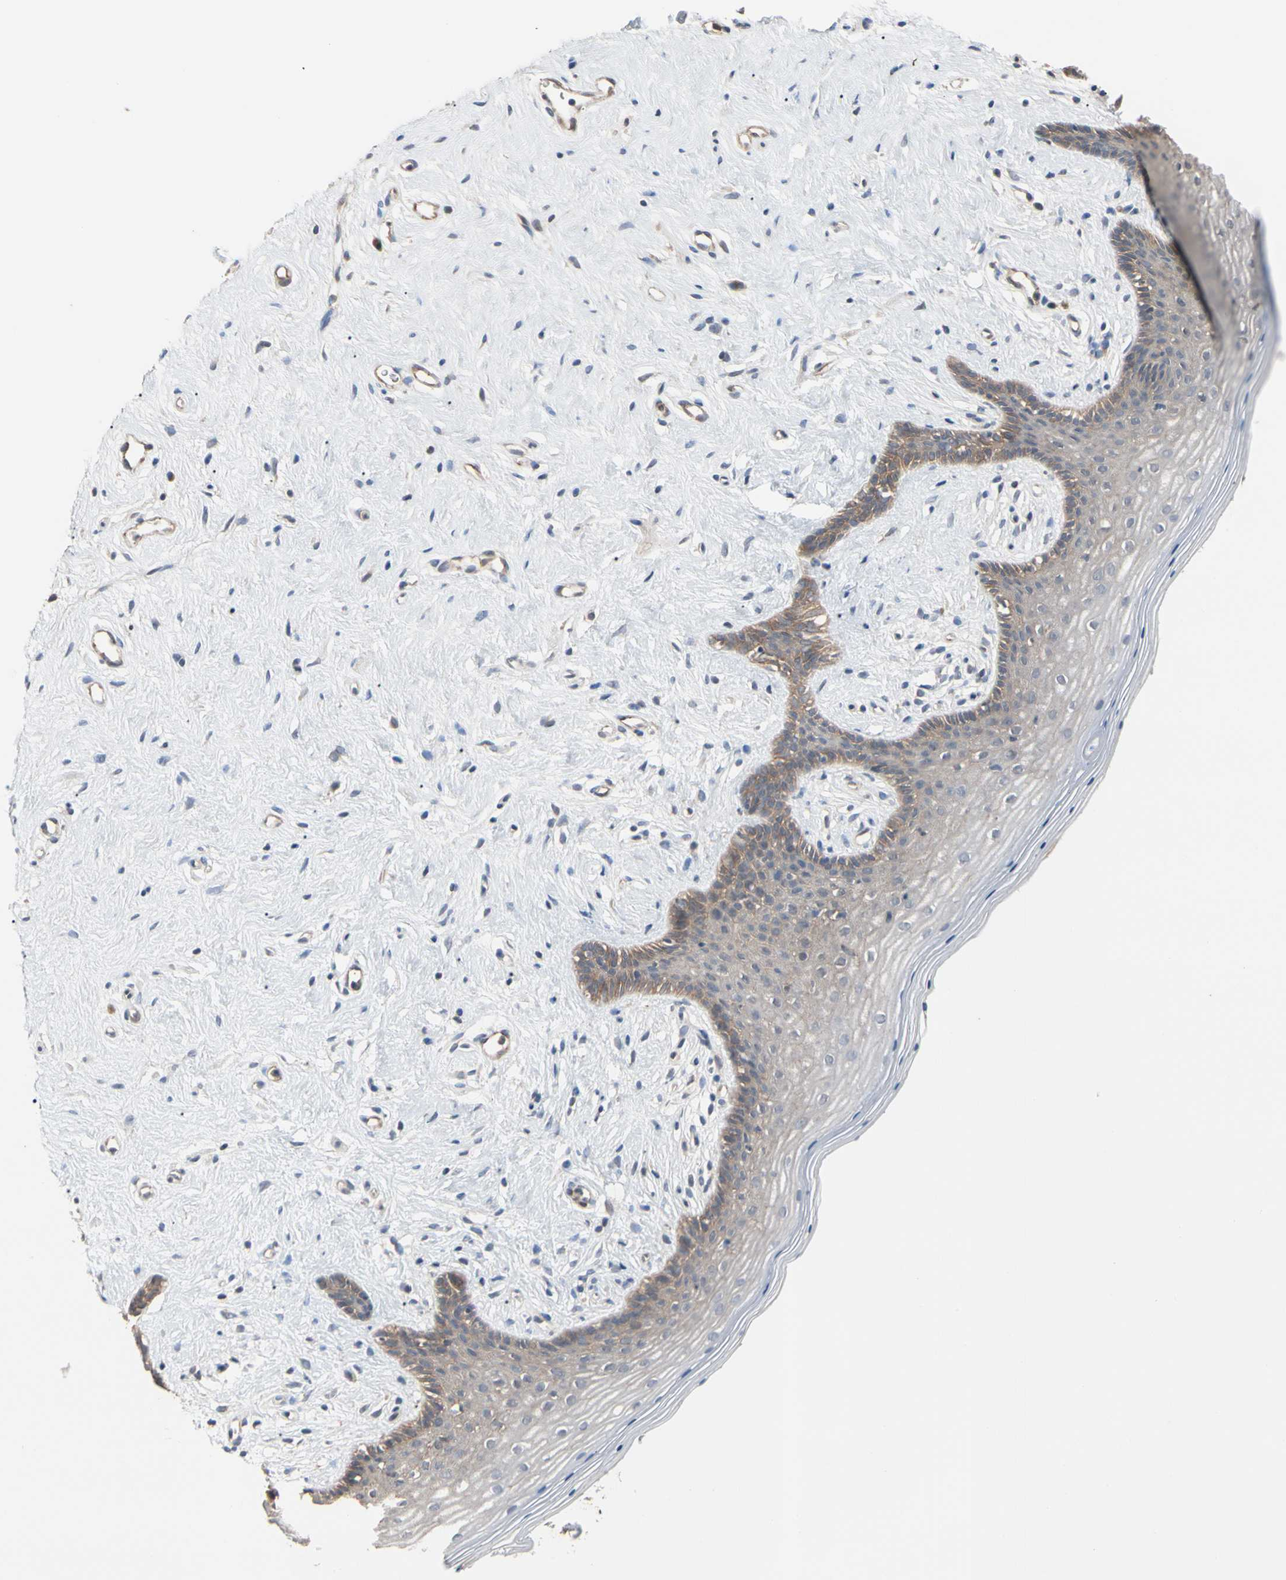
{"staining": {"intensity": "moderate", "quantity": "25%-75%", "location": "cytoplasmic/membranous"}, "tissue": "vagina", "cell_type": "Squamous epithelial cells", "image_type": "normal", "snomed": [{"axis": "morphology", "description": "Normal tissue, NOS"}, {"axis": "topography", "description": "Vagina"}], "caption": "Moderate cytoplasmic/membranous staining for a protein is present in approximately 25%-75% of squamous epithelial cells of normal vagina using immunohistochemistry.", "gene": "DPP8", "patient": {"sex": "female", "age": 44}}